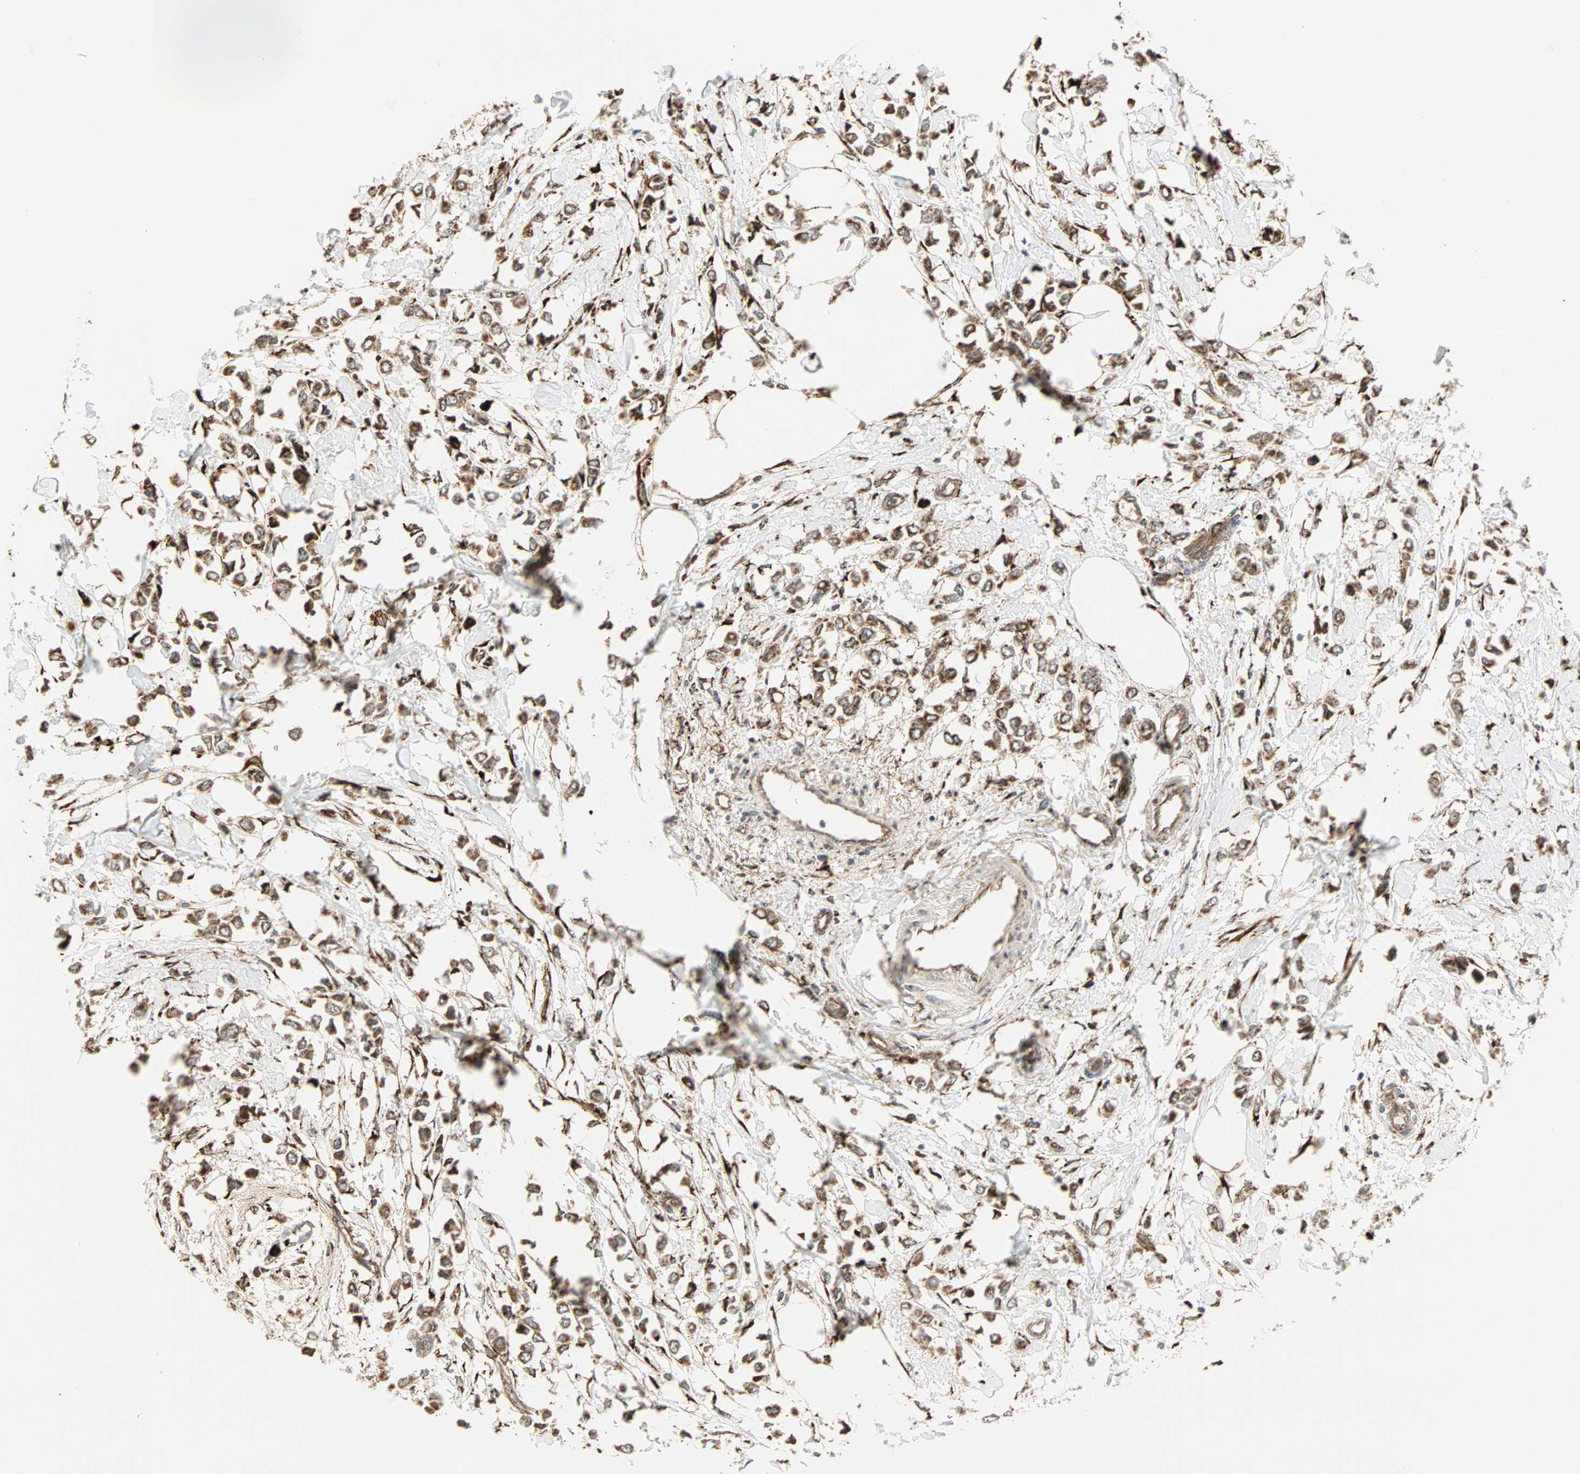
{"staining": {"intensity": "strong", "quantity": ">75%", "location": "cytoplasmic/membranous"}, "tissue": "breast cancer", "cell_type": "Tumor cells", "image_type": "cancer", "snomed": [{"axis": "morphology", "description": "Lobular carcinoma"}, {"axis": "topography", "description": "Breast"}], "caption": "IHC (DAB) staining of human breast cancer (lobular carcinoma) exhibits strong cytoplasmic/membranous protein expression in approximately >75% of tumor cells. The staining was performed using DAB (3,3'-diaminobenzidine), with brown indicating positive protein expression. Nuclei are stained blue with hematoxylin.", "gene": "P4HA1", "patient": {"sex": "female", "age": 51}}